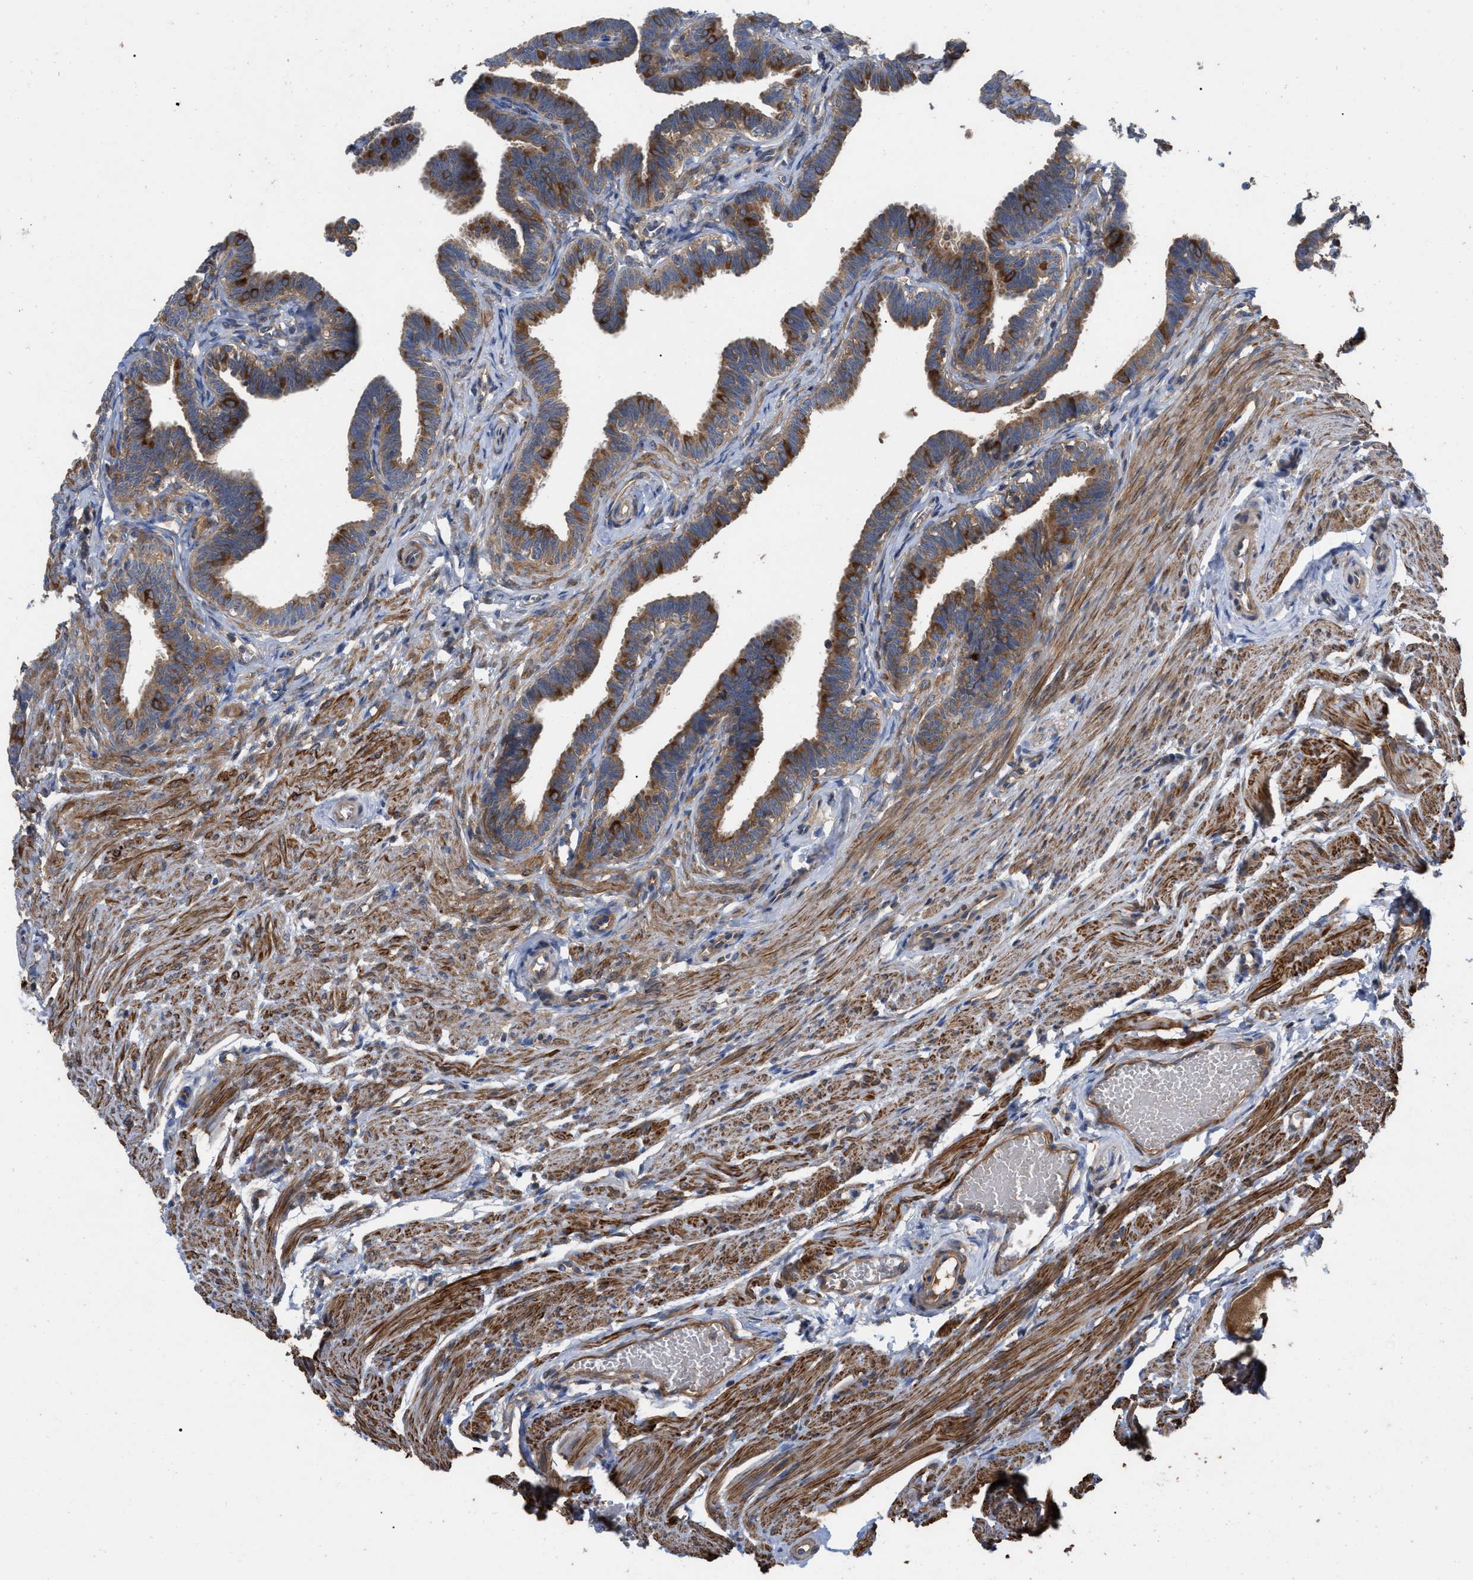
{"staining": {"intensity": "strong", "quantity": "<25%", "location": "cytoplasmic/membranous"}, "tissue": "fallopian tube", "cell_type": "Glandular cells", "image_type": "normal", "snomed": [{"axis": "morphology", "description": "Normal tissue, NOS"}, {"axis": "topography", "description": "Fallopian tube"}, {"axis": "topography", "description": "Ovary"}], "caption": "Fallopian tube stained with DAB IHC displays medium levels of strong cytoplasmic/membranous positivity in approximately <25% of glandular cells.", "gene": "RABEP1", "patient": {"sex": "female", "age": 23}}